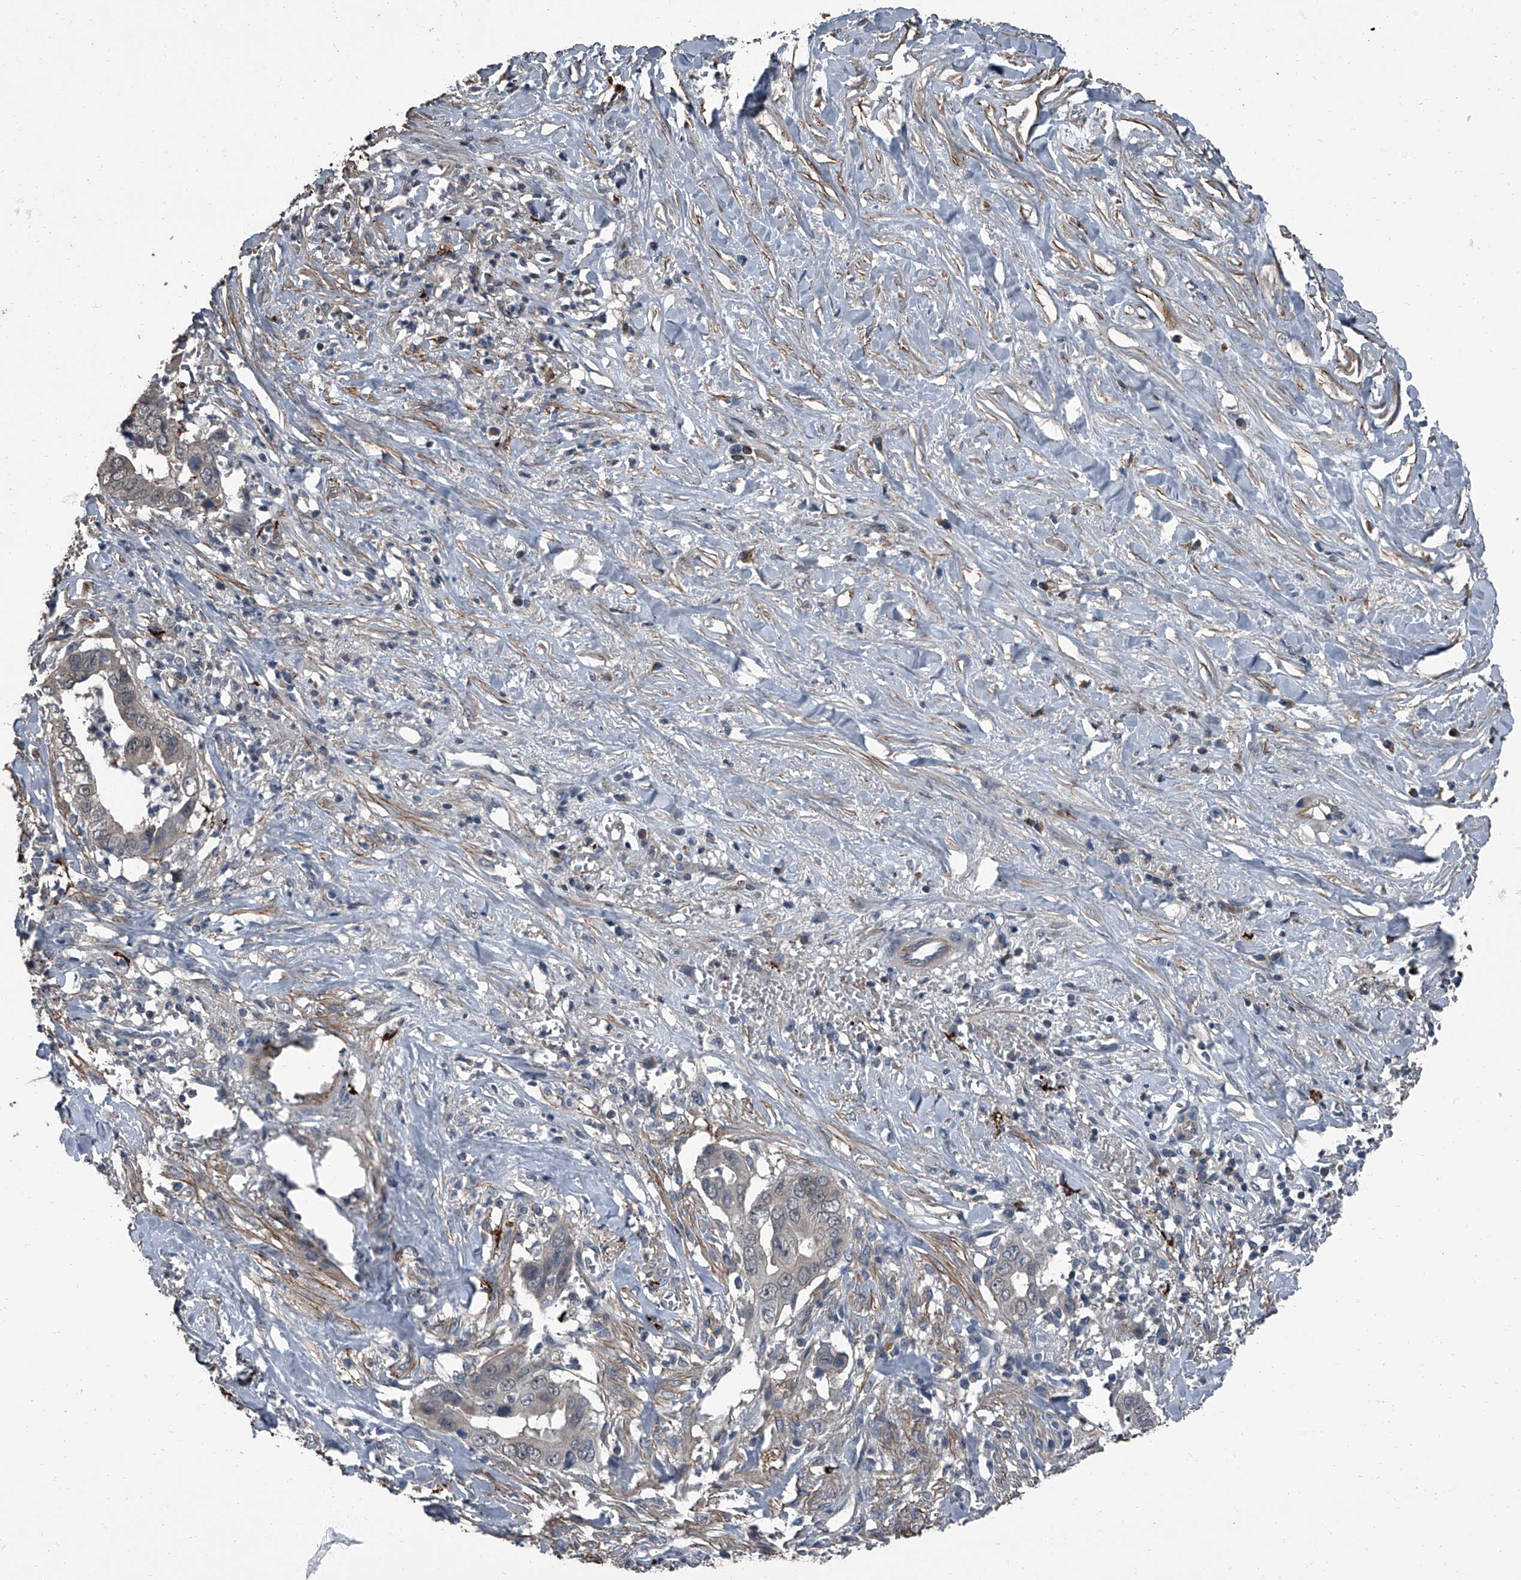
{"staining": {"intensity": "negative", "quantity": "none", "location": "none"}, "tissue": "liver cancer", "cell_type": "Tumor cells", "image_type": "cancer", "snomed": [{"axis": "morphology", "description": "Cholangiocarcinoma"}, {"axis": "topography", "description": "Liver"}], "caption": "Protein analysis of liver cancer exhibits no significant expression in tumor cells. (DAB (3,3'-diaminobenzidine) immunohistochemistry visualized using brightfield microscopy, high magnification).", "gene": "OARD1", "patient": {"sex": "female", "age": 79}}